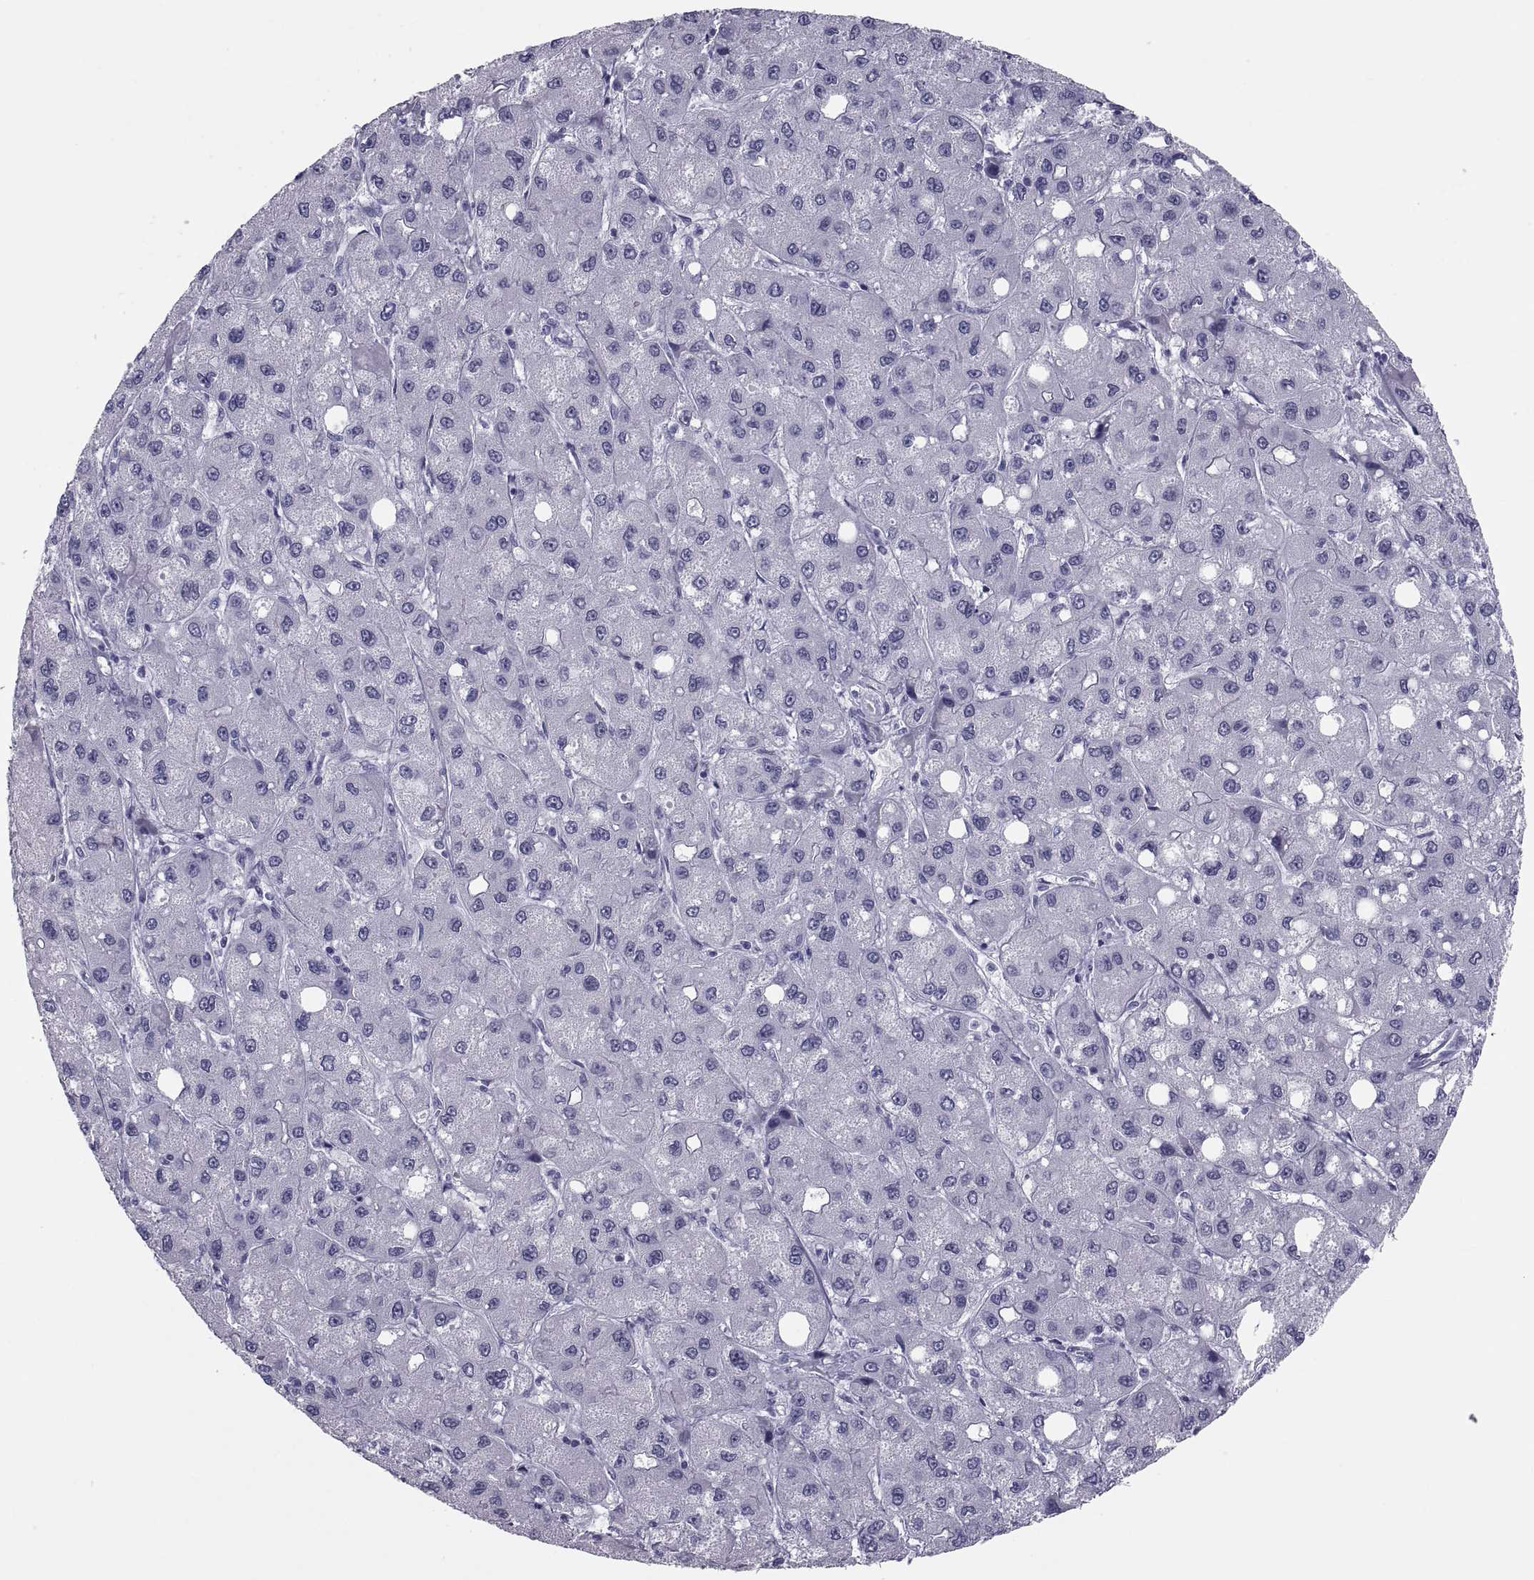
{"staining": {"intensity": "negative", "quantity": "none", "location": "none"}, "tissue": "liver cancer", "cell_type": "Tumor cells", "image_type": "cancer", "snomed": [{"axis": "morphology", "description": "Carcinoma, Hepatocellular, NOS"}, {"axis": "topography", "description": "Liver"}], "caption": "An image of human liver cancer is negative for staining in tumor cells. Brightfield microscopy of IHC stained with DAB (brown) and hematoxylin (blue), captured at high magnification.", "gene": "CRISP1", "patient": {"sex": "male", "age": 73}}